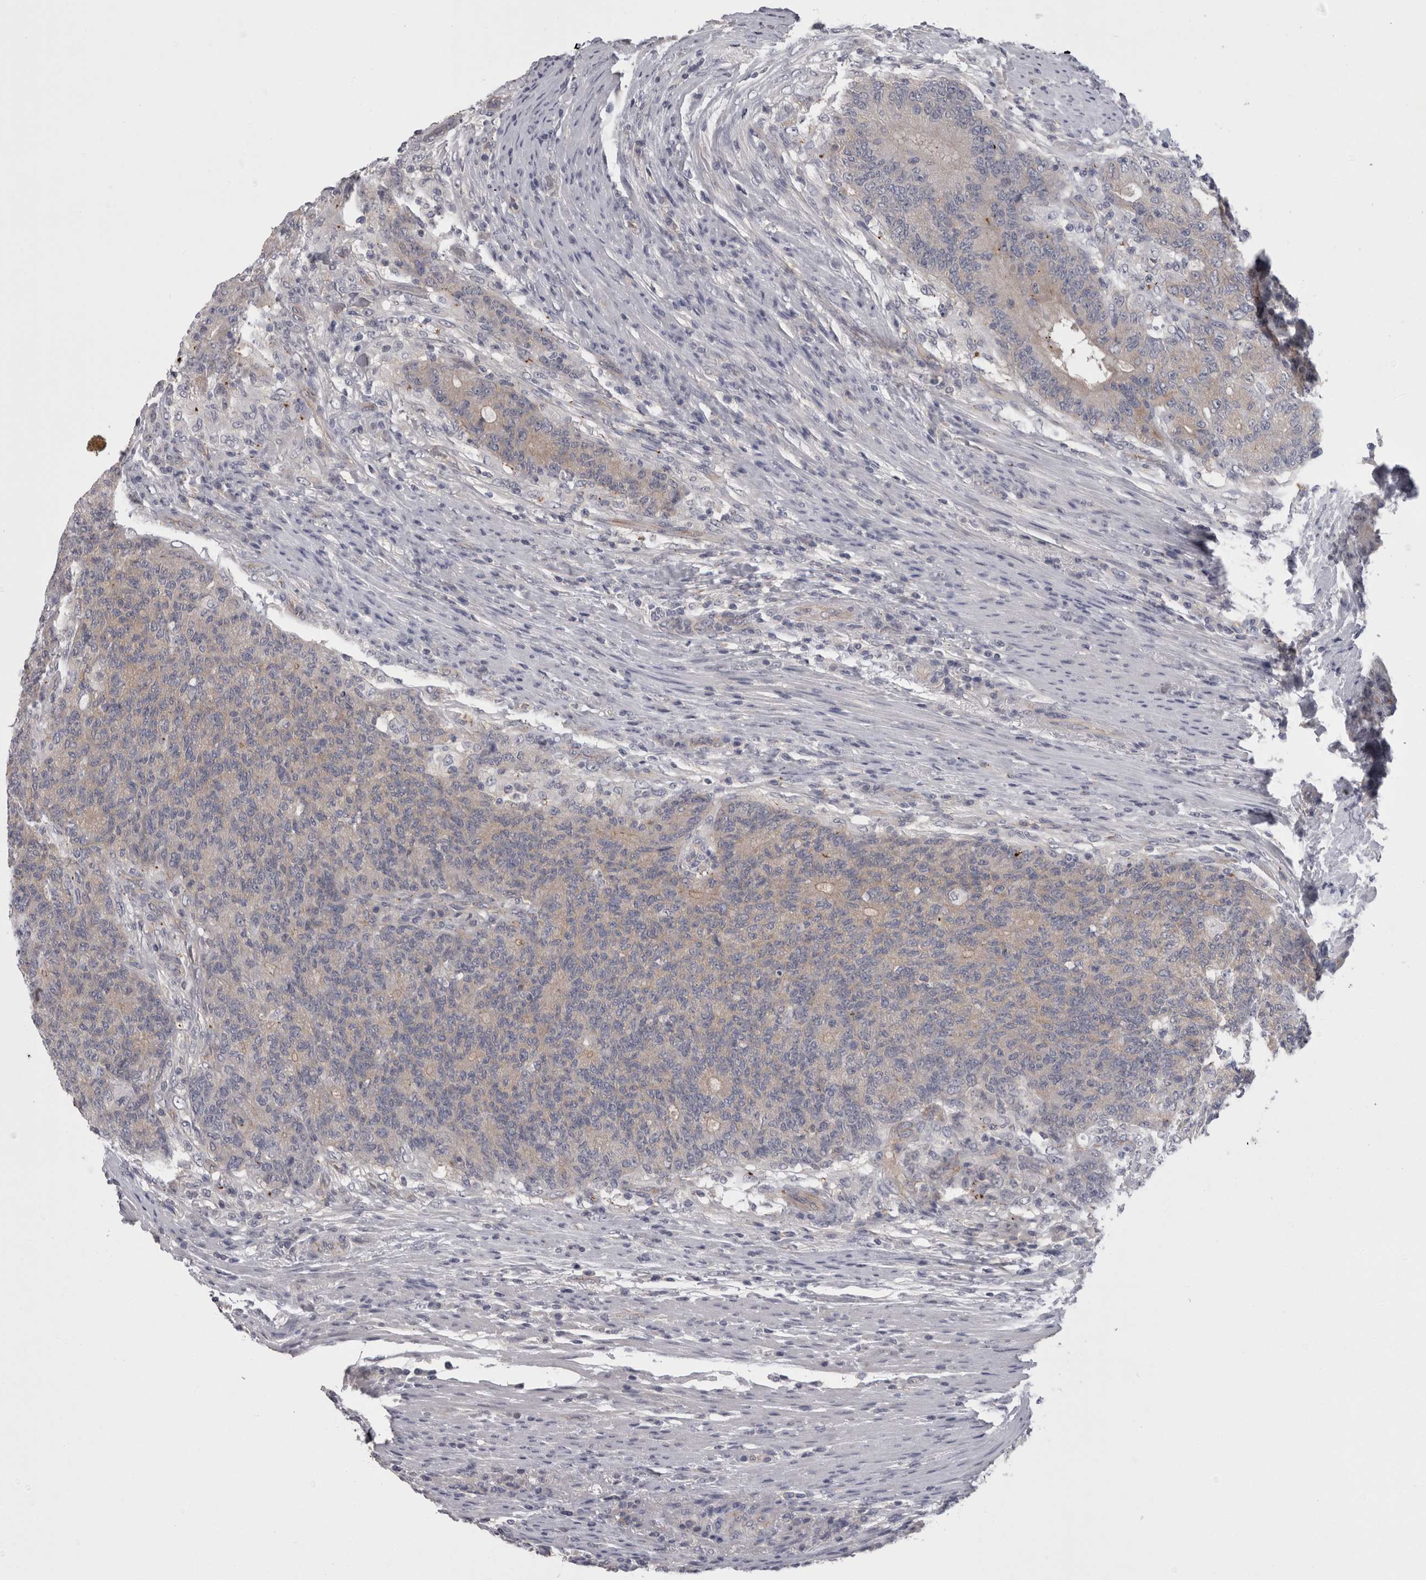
{"staining": {"intensity": "weak", "quantity": "<25%", "location": "cytoplasmic/membranous"}, "tissue": "colorectal cancer", "cell_type": "Tumor cells", "image_type": "cancer", "snomed": [{"axis": "morphology", "description": "Normal tissue, NOS"}, {"axis": "morphology", "description": "Adenocarcinoma, NOS"}, {"axis": "topography", "description": "Colon"}], "caption": "Histopathology image shows no significant protein staining in tumor cells of colorectal cancer. (Stains: DAB (3,3'-diaminobenzidine) immunohistochemistry (IHC) with hematoxylin counter stain, Microscopy: brightfield microscopy at high magnification).", "gene": "LYZL6", "patient": {"sex": "female", "age": 75}}